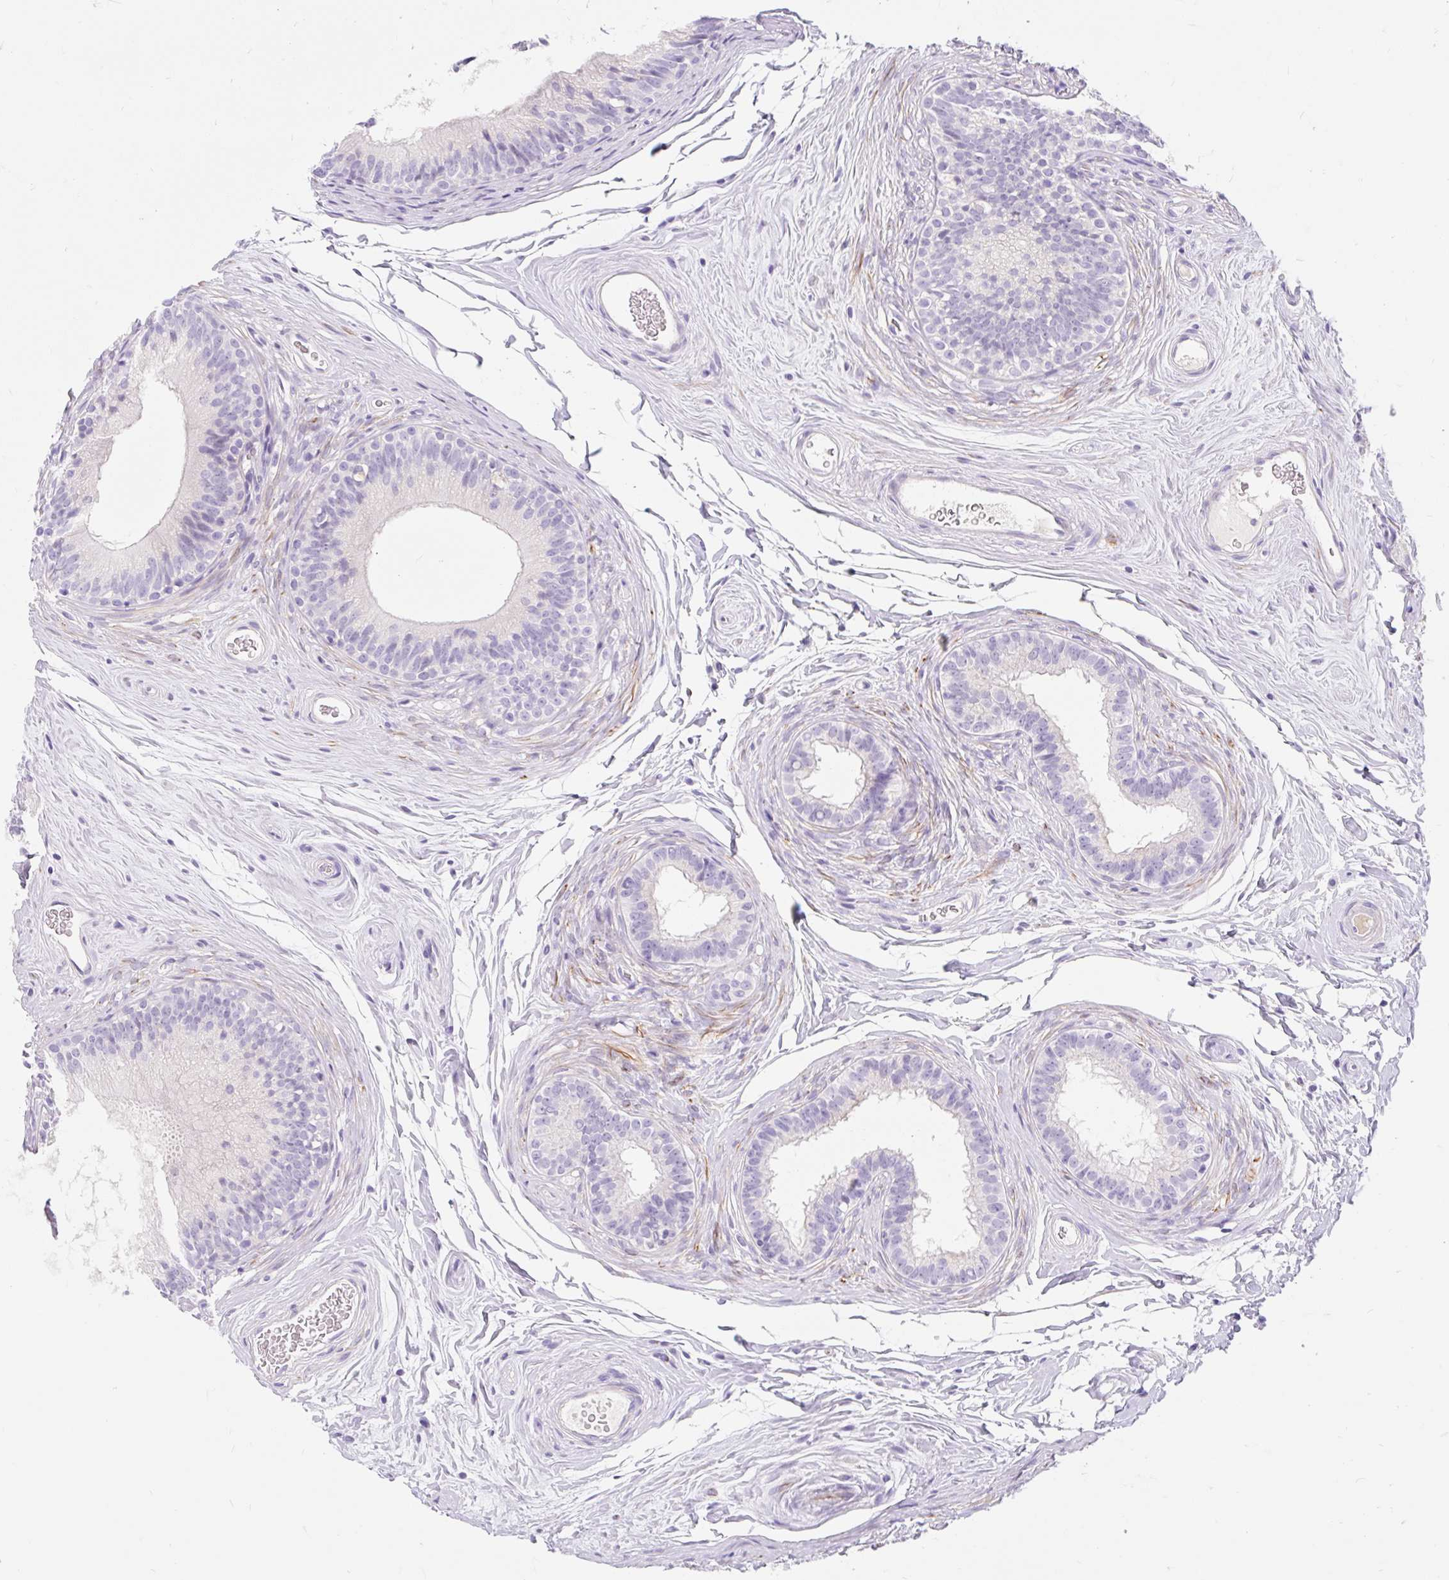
{"staining": {"intensity": "negative", "quantity": "none", "location": "none"}, "tissue": "epididymis", "cell_type": "Glandular cells", "image_type": "normal", "snomed": [{"axis": "morphology", "description": "Normal tissue, NOS"}, {"axis": "topography", "description": "Epididymis"}], "caption": "Glandular cells are negative for protein expression in normal human epididymis. (DAB IHC visualized using brightfield microscopy, high magnification).", "gene": "SLC28A1", "patient": {"sex": "male", "age": 33}}